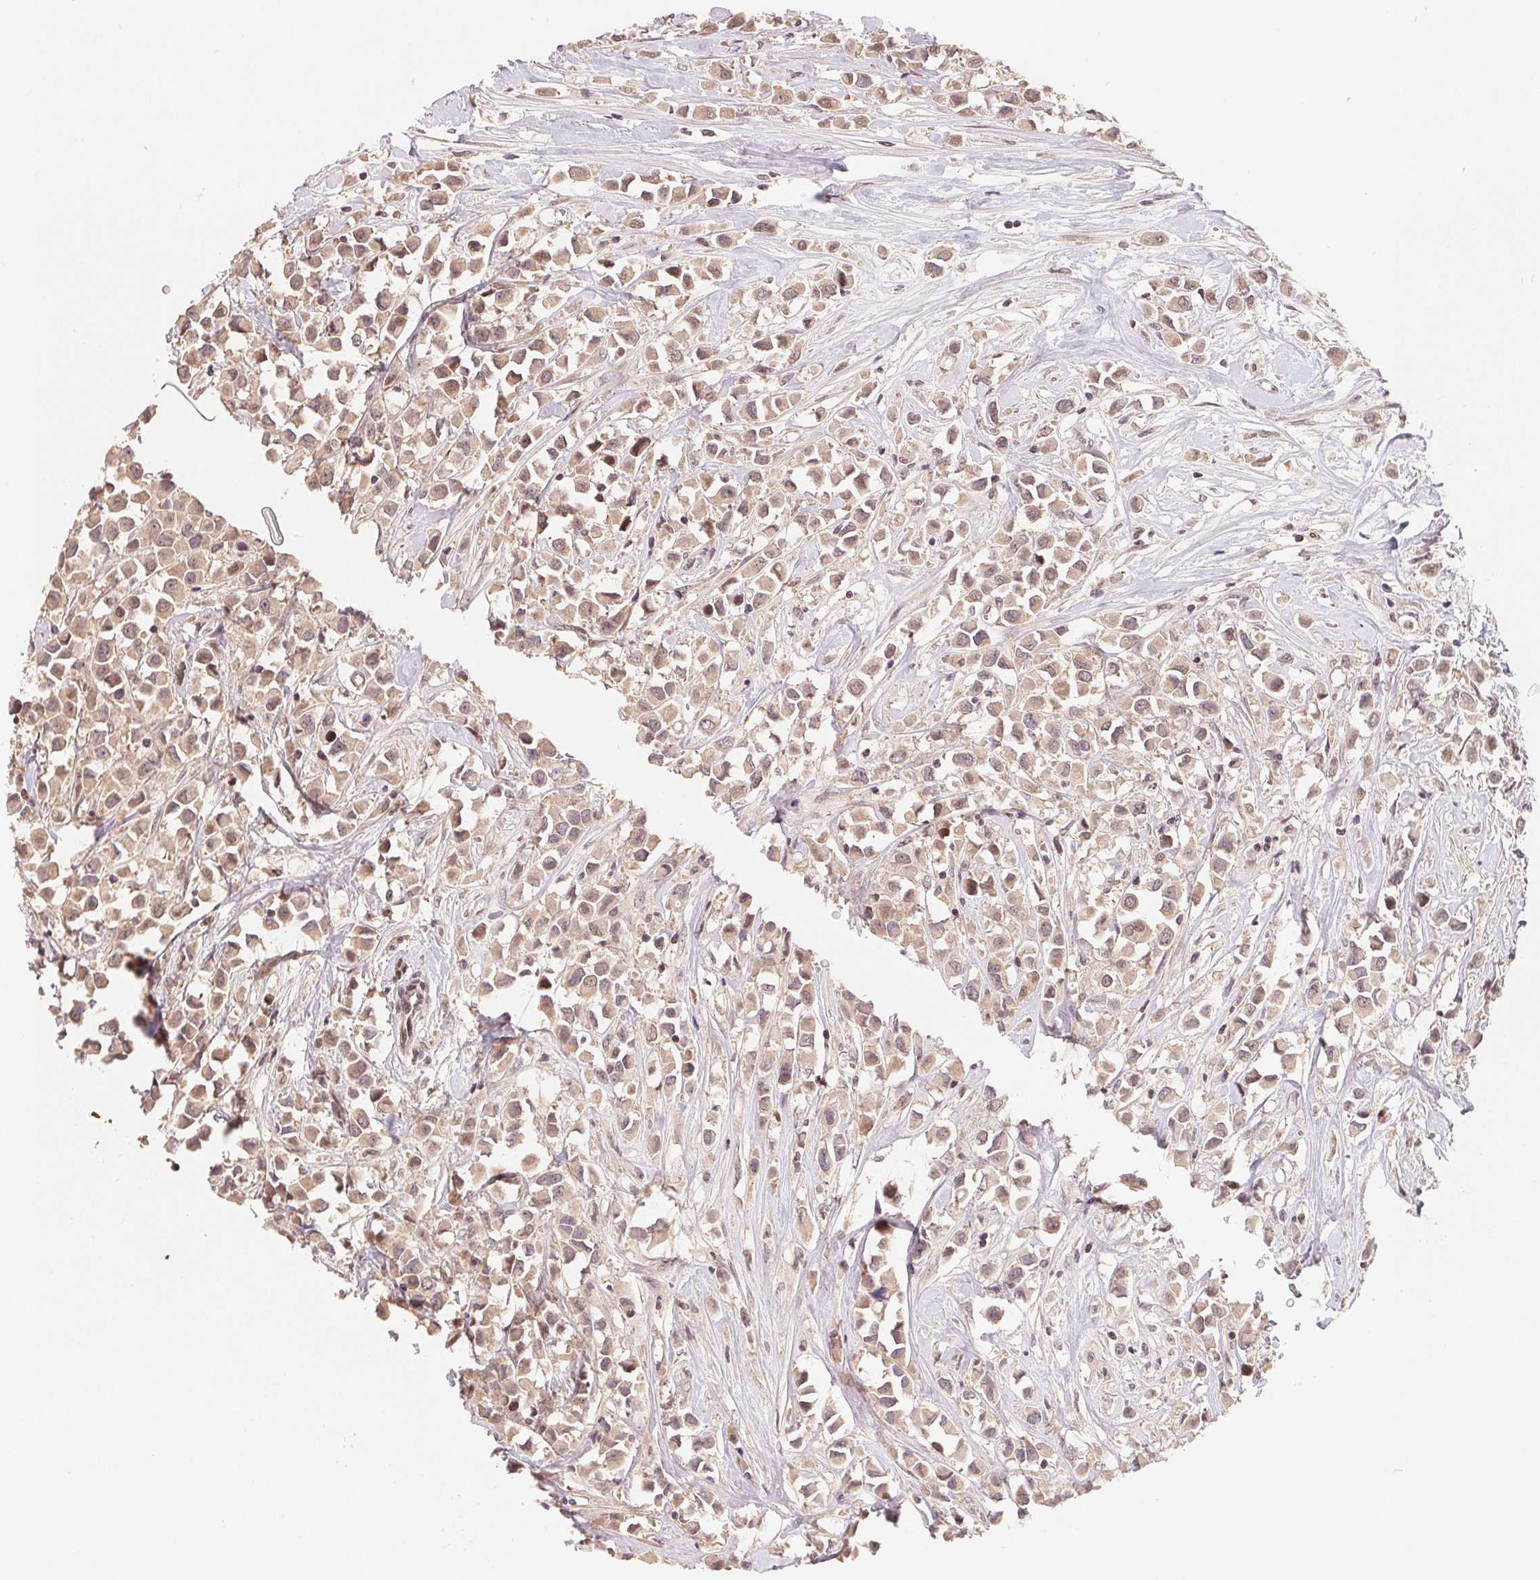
{"staining": {"intensity": "weak", "quantity": ">75%", "location": "cytoplasmic/membranous,nuclear"}, "tissue": "breast cancer", "cell_type": "Tumor cells", "image_type": "cancer", "snomed": [{"axis": "morphology", "description": "Duct carcinoma"}, {"axis": "topography", "description": "Breast"}], "caption": "Protein analysis of breast cancer (intraductal carcinoma) tissue shows weak cytoplasmic/membranous and nuclear staining in about >75% of tumor cells.", "gene": "HMGN3", "patient": {"sex": "female", "age": 61}}